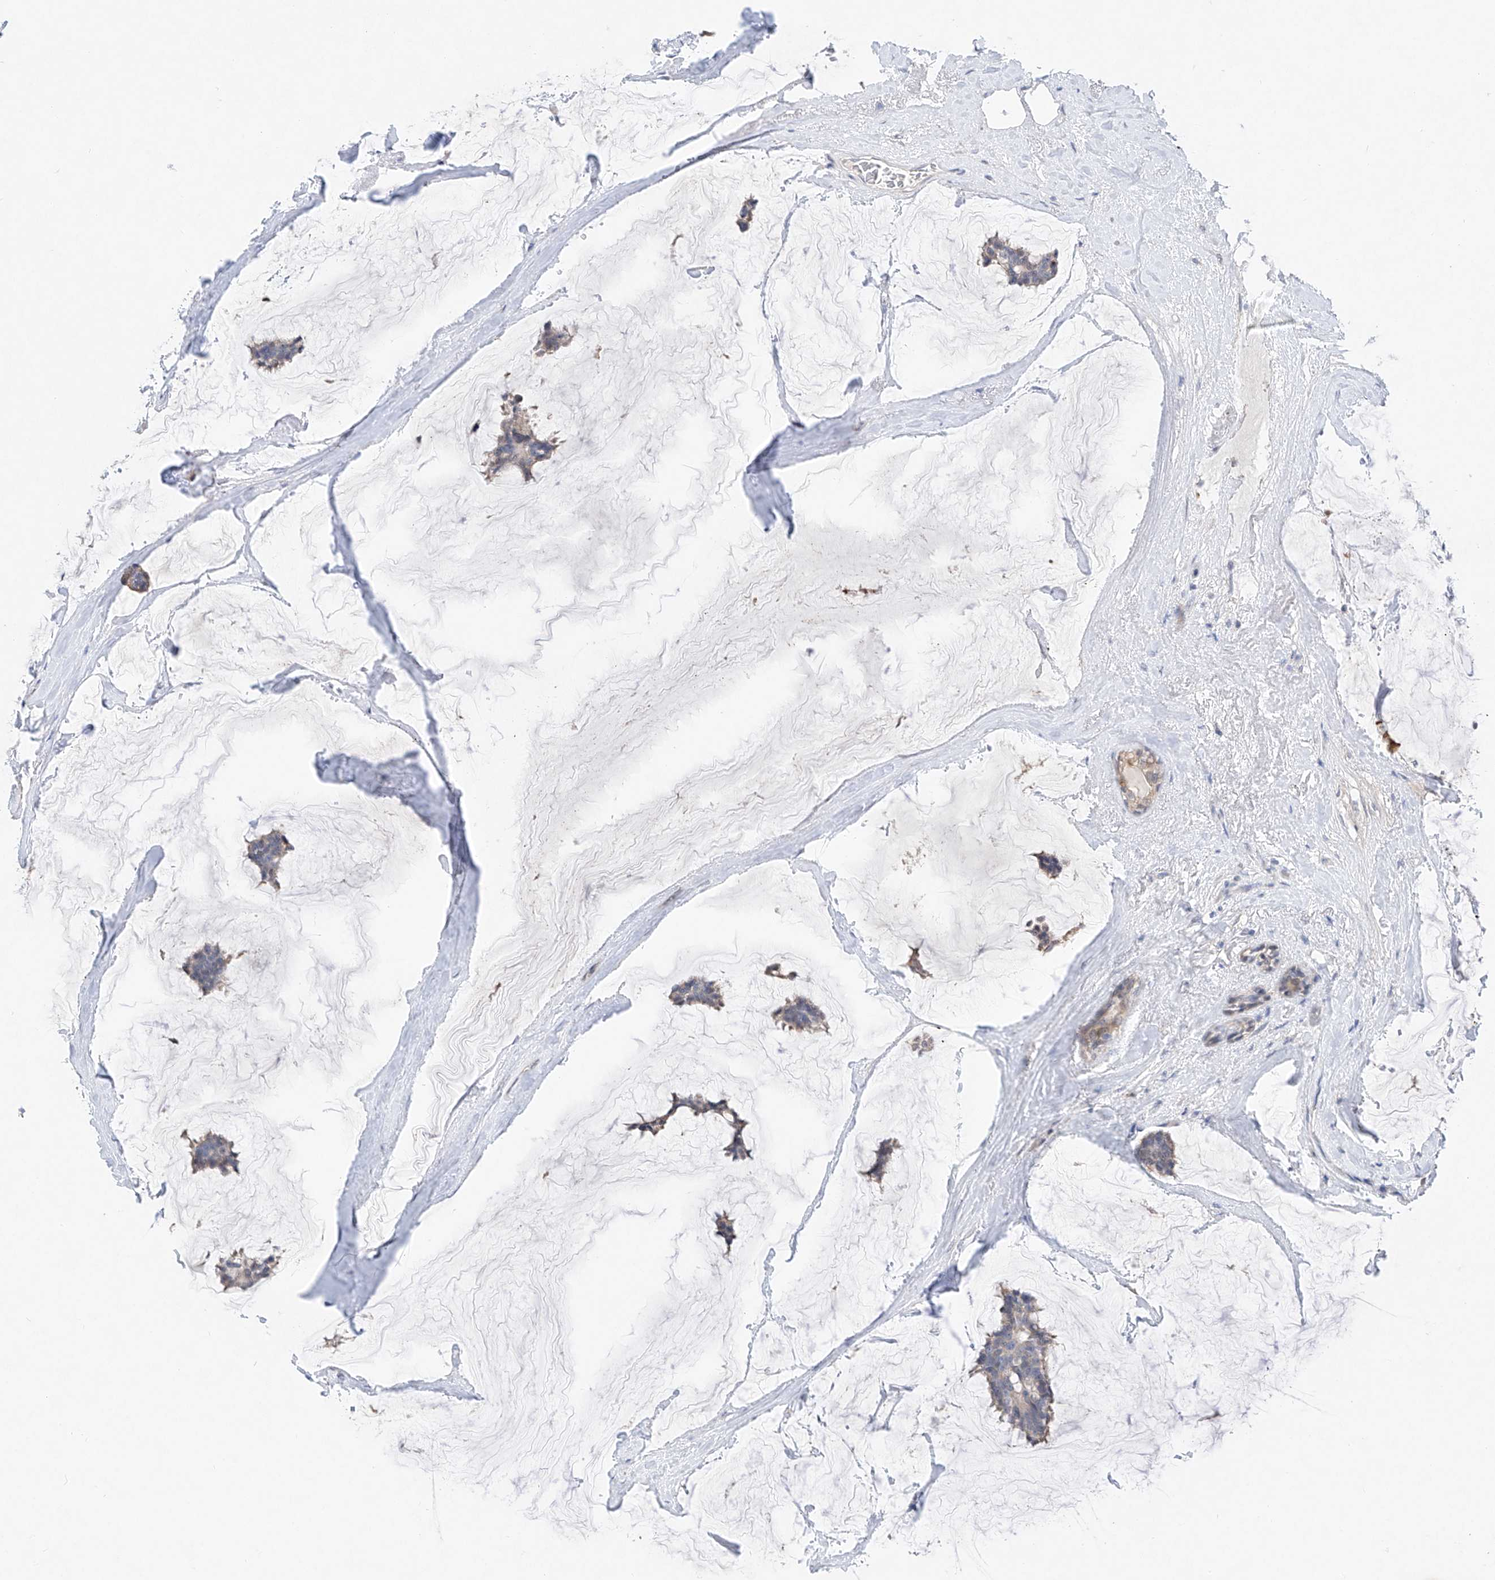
{"staining": {"intensity": "weak", "quantity": "<25%", "location": "cytoplasmic/membranous"}, "tissue": "breast cancer", "cell_type": "Tumor cells", "image_type": "cancer", "snomed": [{"axis": "morphology", "description": "Duct carcinoma"}, {"axis": "topography", "description": "Breast"}], "caption": "A photomicrograph of breast infiltrating ductal carcinoma stained for a protein displays no brown staining in tumor cells.", "gene": "FUCA2", "patient": {"sex": "female", "age": 93}}